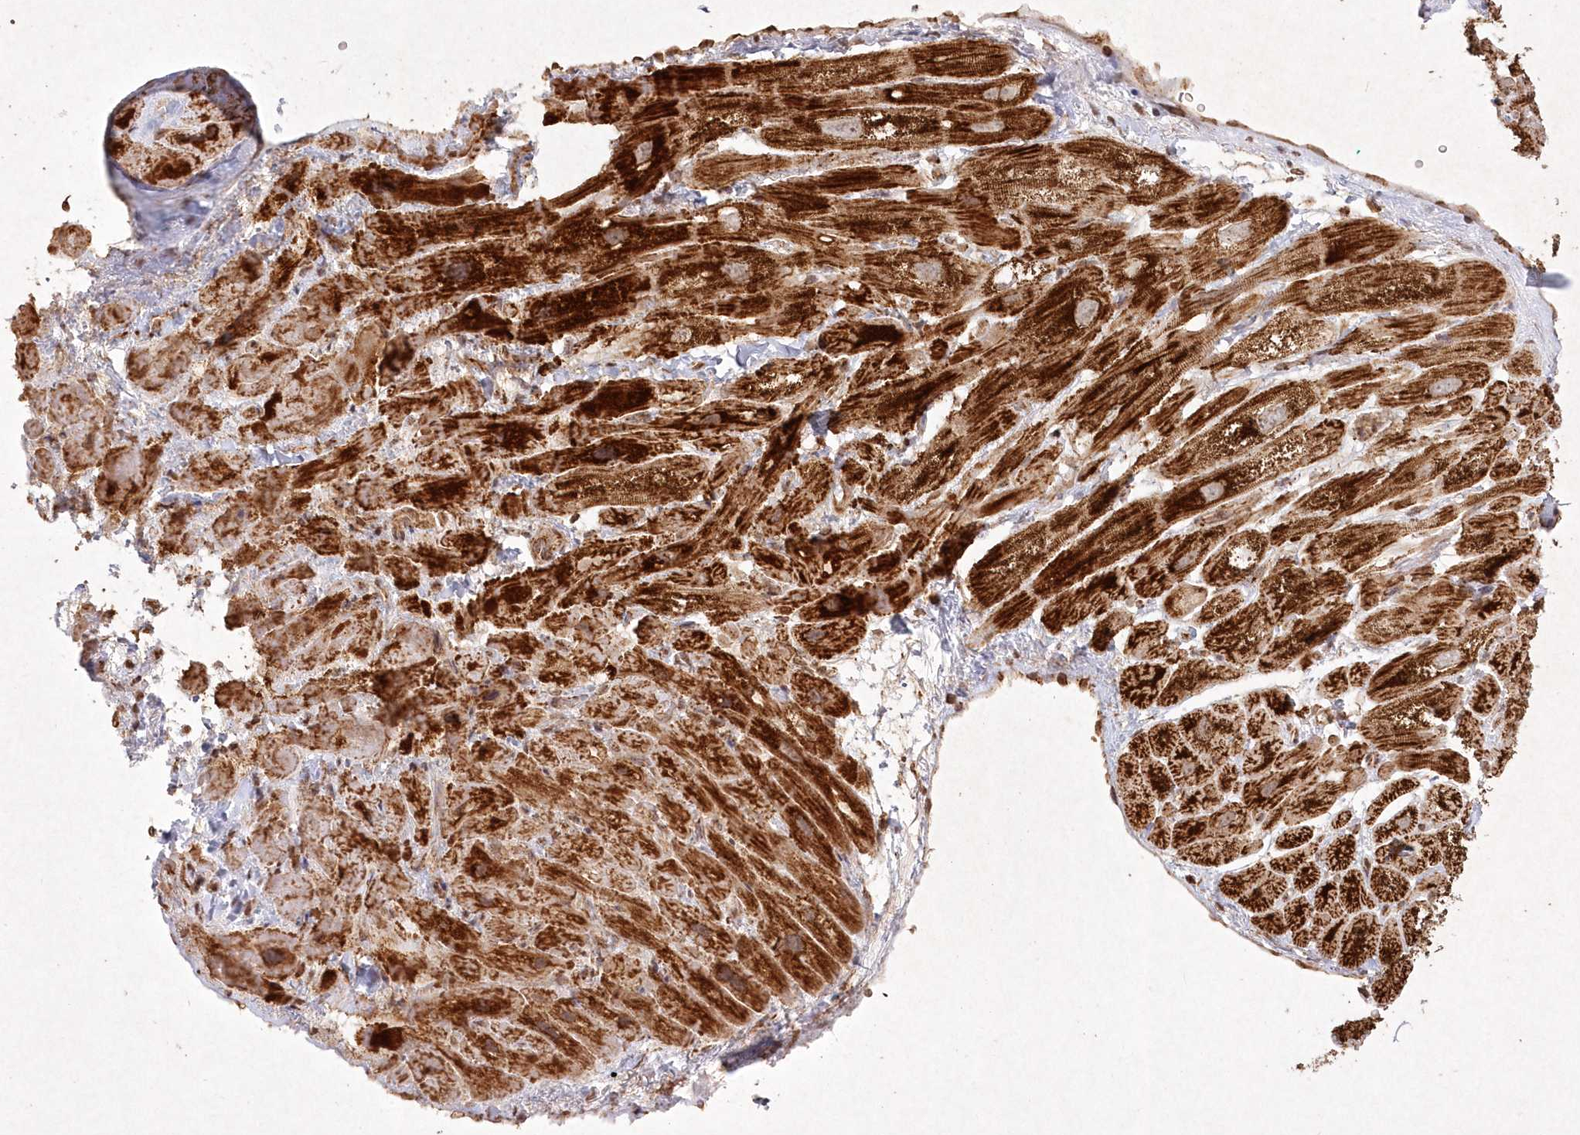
{"staining": {"intensity": "strong", "quantity": "<25%", "location": "cytoplasmic/membranous"}, "tissue": "heart muscle", "cell_type": "Cardiomyocytes", "image_type": "normal", "snomed": [{"axis": "morphology", "description": "Normal tissue, NOS"}, {"axis": "topography", "description": "Heart"}], "caption": "This is an image of immunohistochemistry (IHC) staining of normal heart muscle, which shows strong staining in the cytoplasmic/membranous of cardiomyocytes.", "gene": "LRPPRC", "patient": {"sex": "male", "age": 49}}